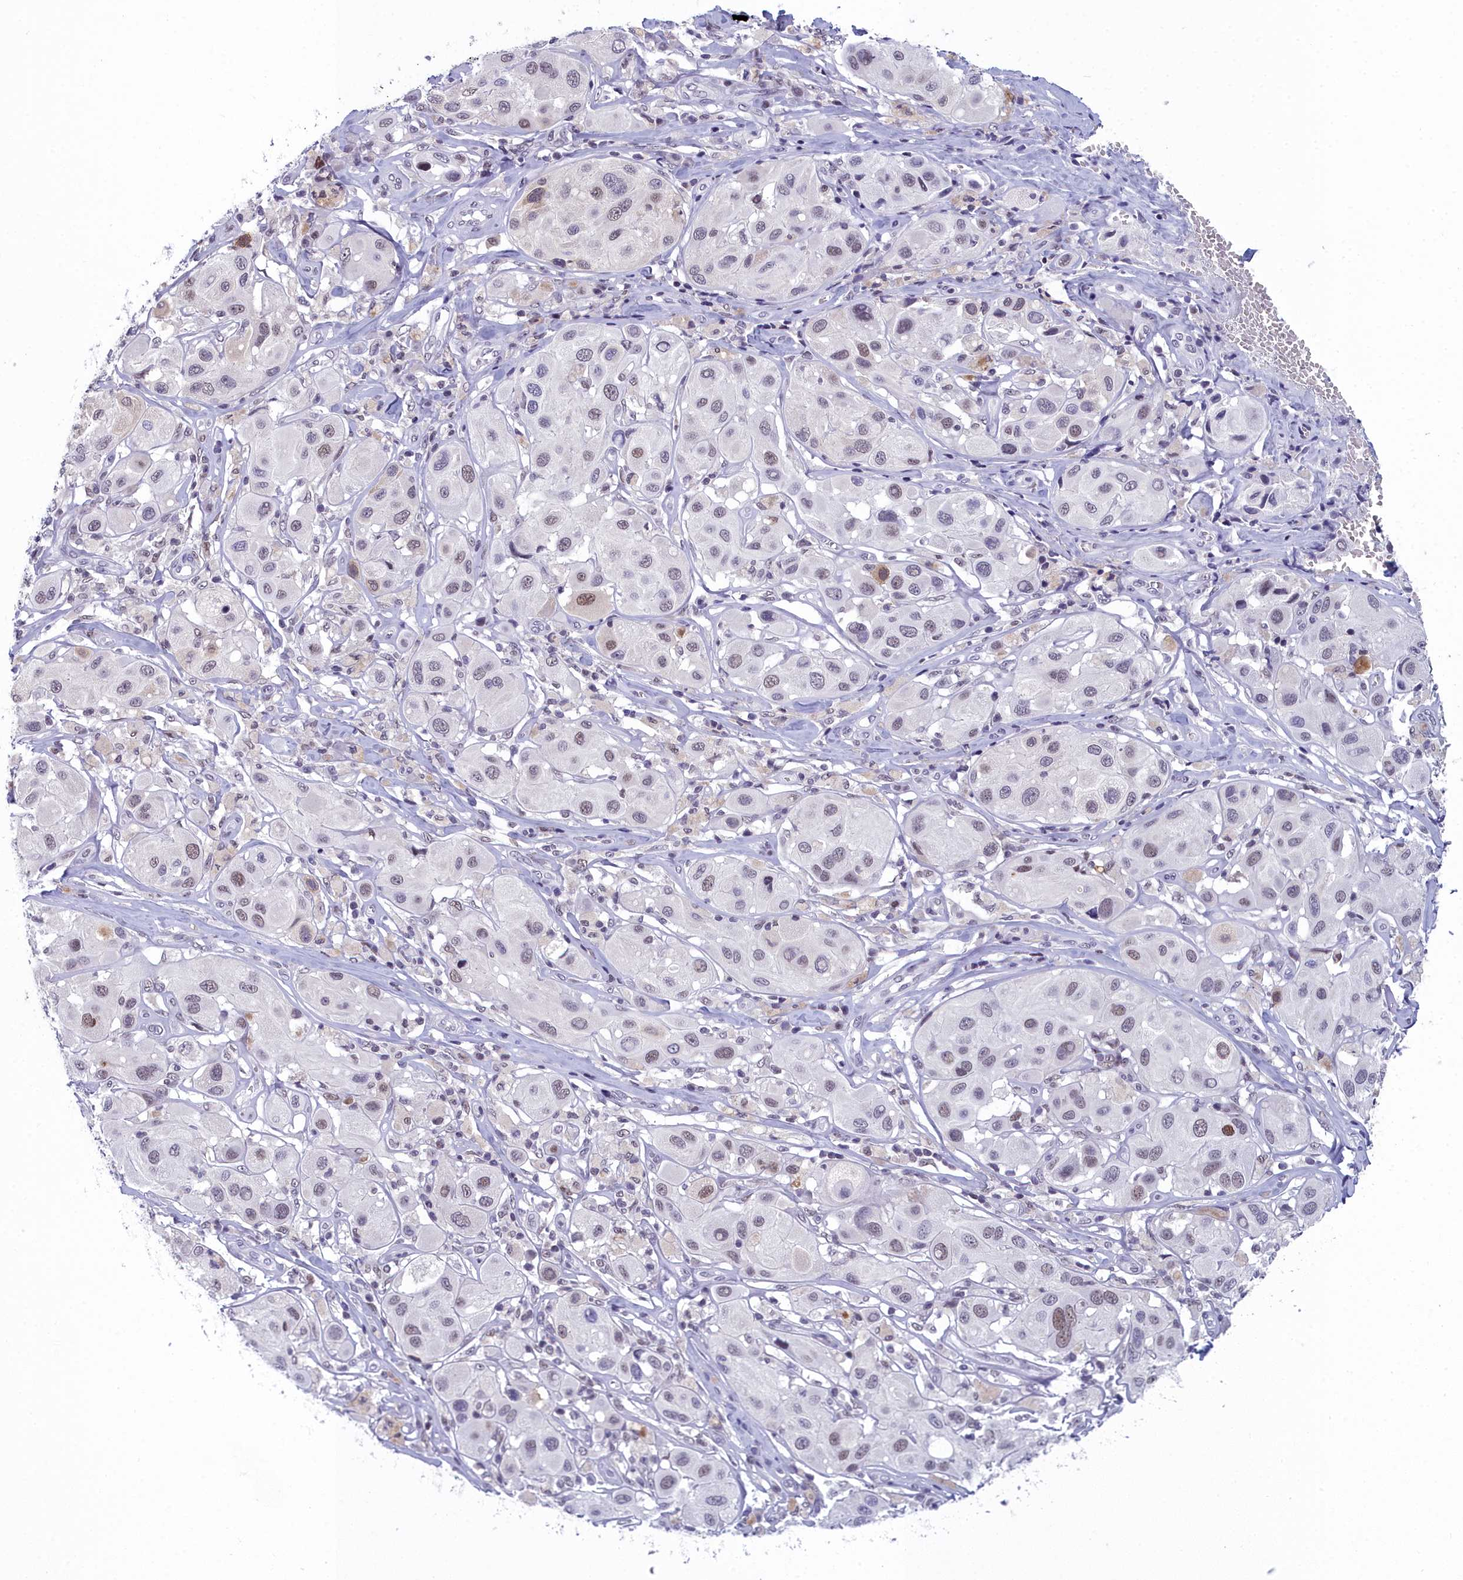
{"staining": {"intensity": "moderate", "quantity": "<25%", "location": "nuclear"}, "tissue": "melanoma", "cell_type": "Tumor cells", "image_type": "cancer", "snomed": [{"axis": "morphology", "description": "Malignant melanoma, Metastatic site"}, {"axis": "topography", "description": "Skin"}], "caption": "Malignant melanoma (metastatic site) tissue demonstrates moderate nuclear staining in approximately <25% of tumor cells Immunohistochemistry (ihc) stains the protein of interest in brown and the nuclei are stained blue.", "gene": "CCDC97", "patient": {"sex": "male", "age": 41}}